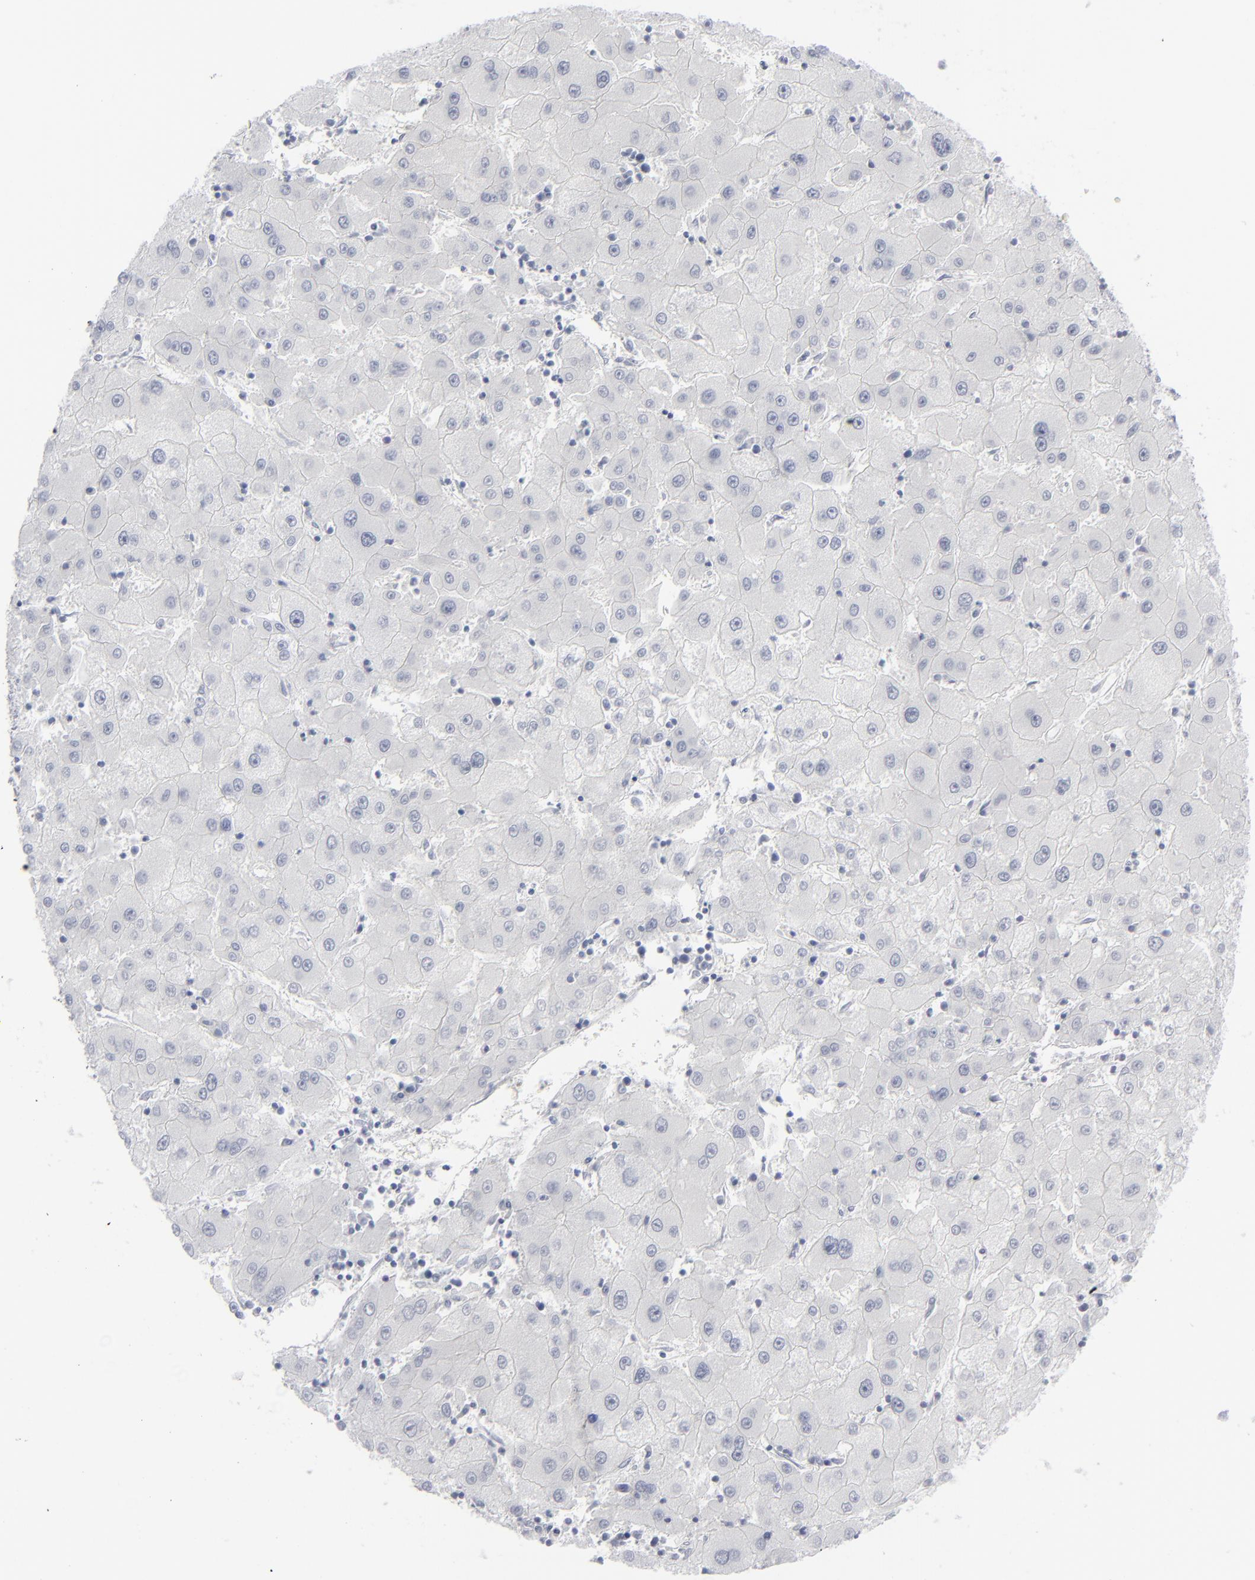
{"staining": {"intensity": "negative", "quantity": "none", "location": "none"}, "tissue": "liver cancer", "cell_type": "Tumor cells", "image_type": "cancer", "snomed": [{"axis": "morphology", "description": "Carcinoma, Hepatocellular, NOS"}, {"axis": "topography", "description": "Liver"}], "caption": "This is an IHC micrograph of liver cancer (hepatocellular carcinoma). There is no expression in tumor cells.", "gene": "MSLN", "patient": {"sex": "male", "age": 72}}